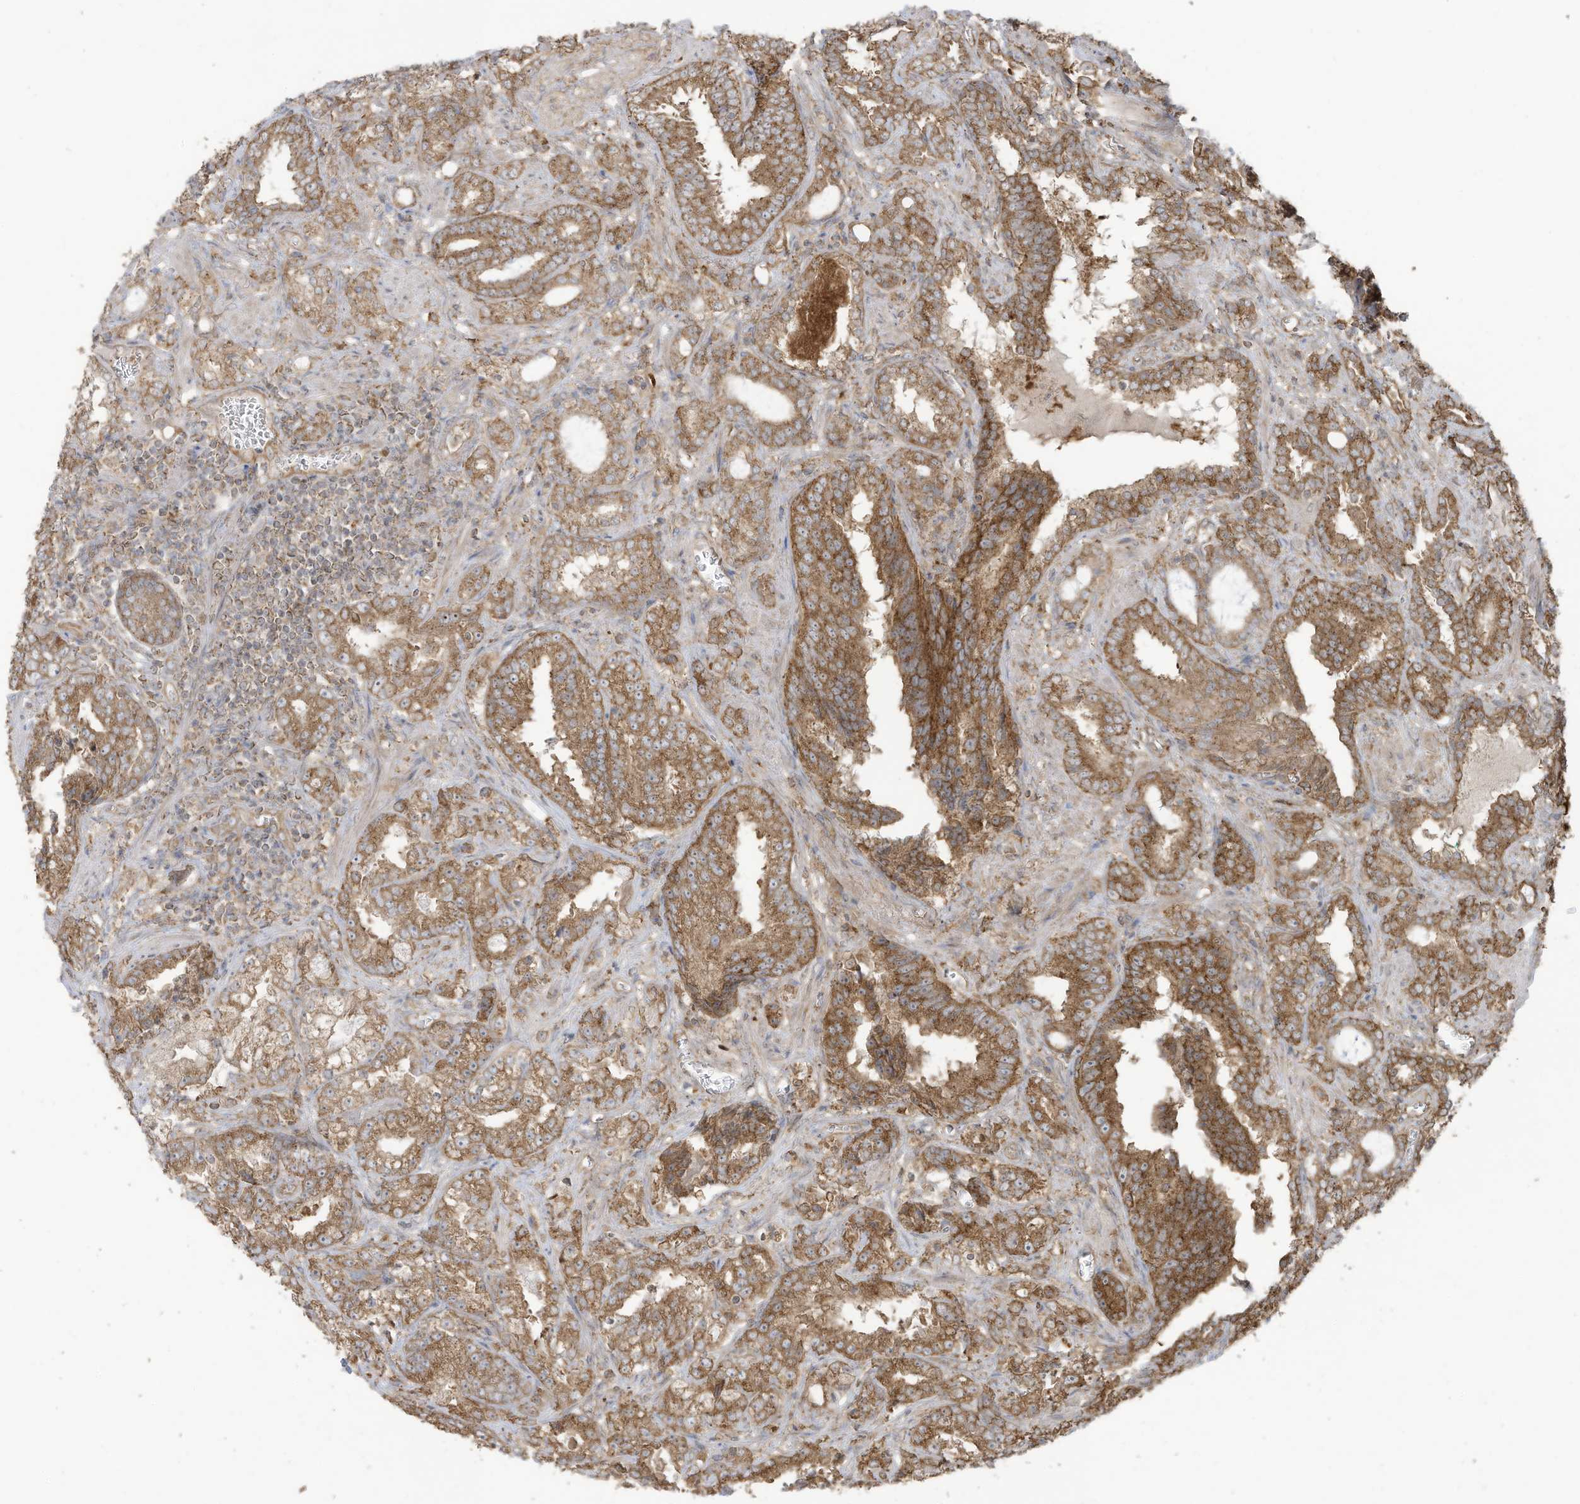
{"staining": {"intensity": "moderate", "quantity": ">75%", "location": "cytoplasmic/membranous"}, "tissue": "prostate cancer", "cell_type": "Tumor cells", "image_type": "cancer", "snomed": [{"axis": "morphology", "description": "Adenocarcinoma, High grade"}, {"axis": "topography", "description": "Prostate and seminal vesicle, NOS"}], "caption": "An image of human prostate cancer stained for a protein exhibits moderate cytoplasmic/membranous brown staining in tumor cells.", "gene": "CGAS", "patient": {"sex": "male", "age": 67}}